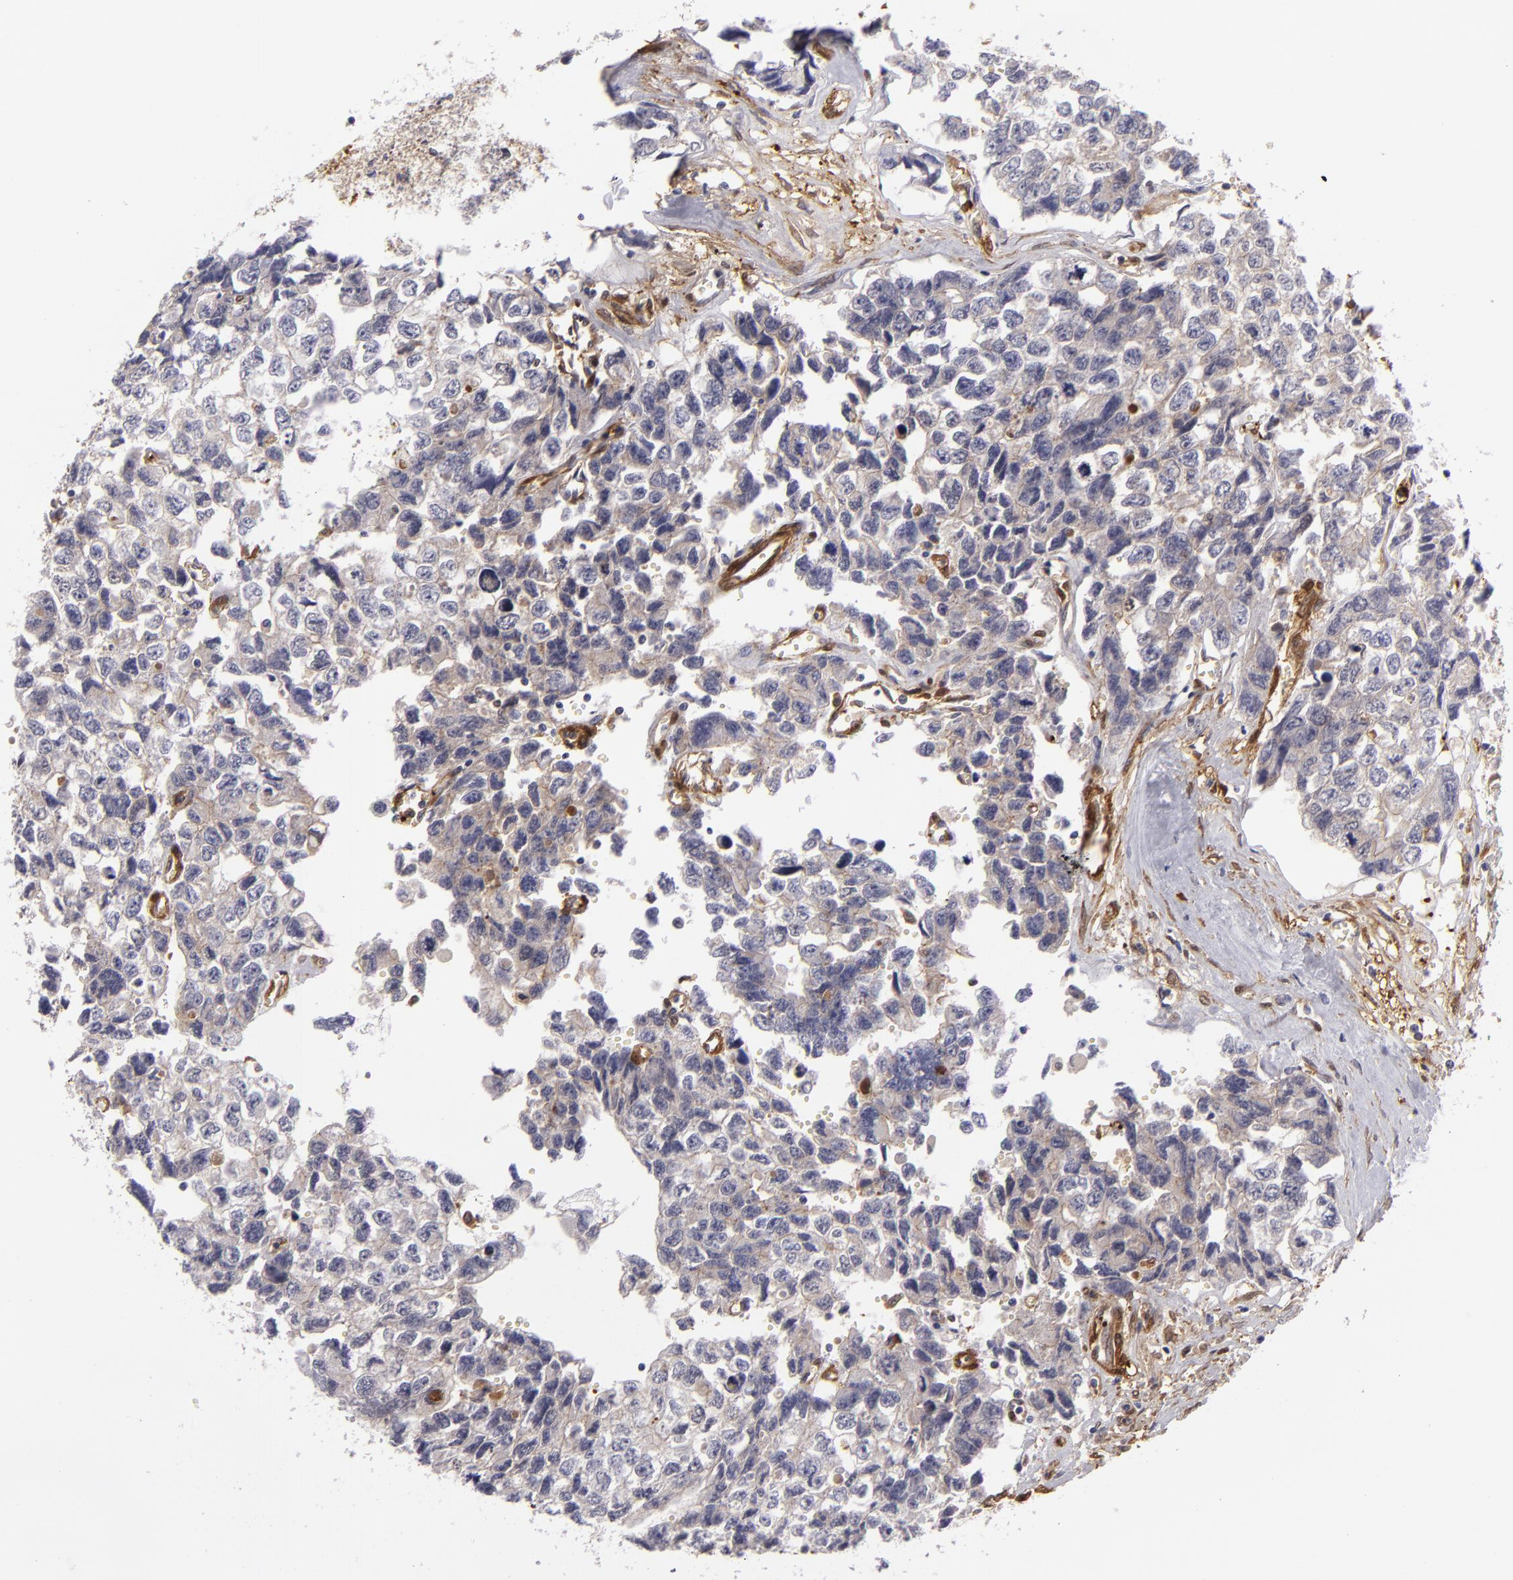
{"staining": {"intensity": "weak", "quantity": "25%-75%", "location": "cytoplasmic/membranous"}, "tissue": "testis cancer", "cell_type": "Tumor cells", "image_type": "cancer", "snomed": [{"axis": "morphology", "description": "Carcinoma, Embryonal, NOS"}, {"axis": "topography", "description": "Testis"}], "caption": "Embryonal carcinoma (testis) stained with immunohistochemistry exhibits weak cytoplasmic/membranous staining in approximately 25%-75% of tumor cells. (DAB IHC with brightfield microscopy, high magnification).", "gene": "VCL", "patient": {"sex": "male", "age": 31}}